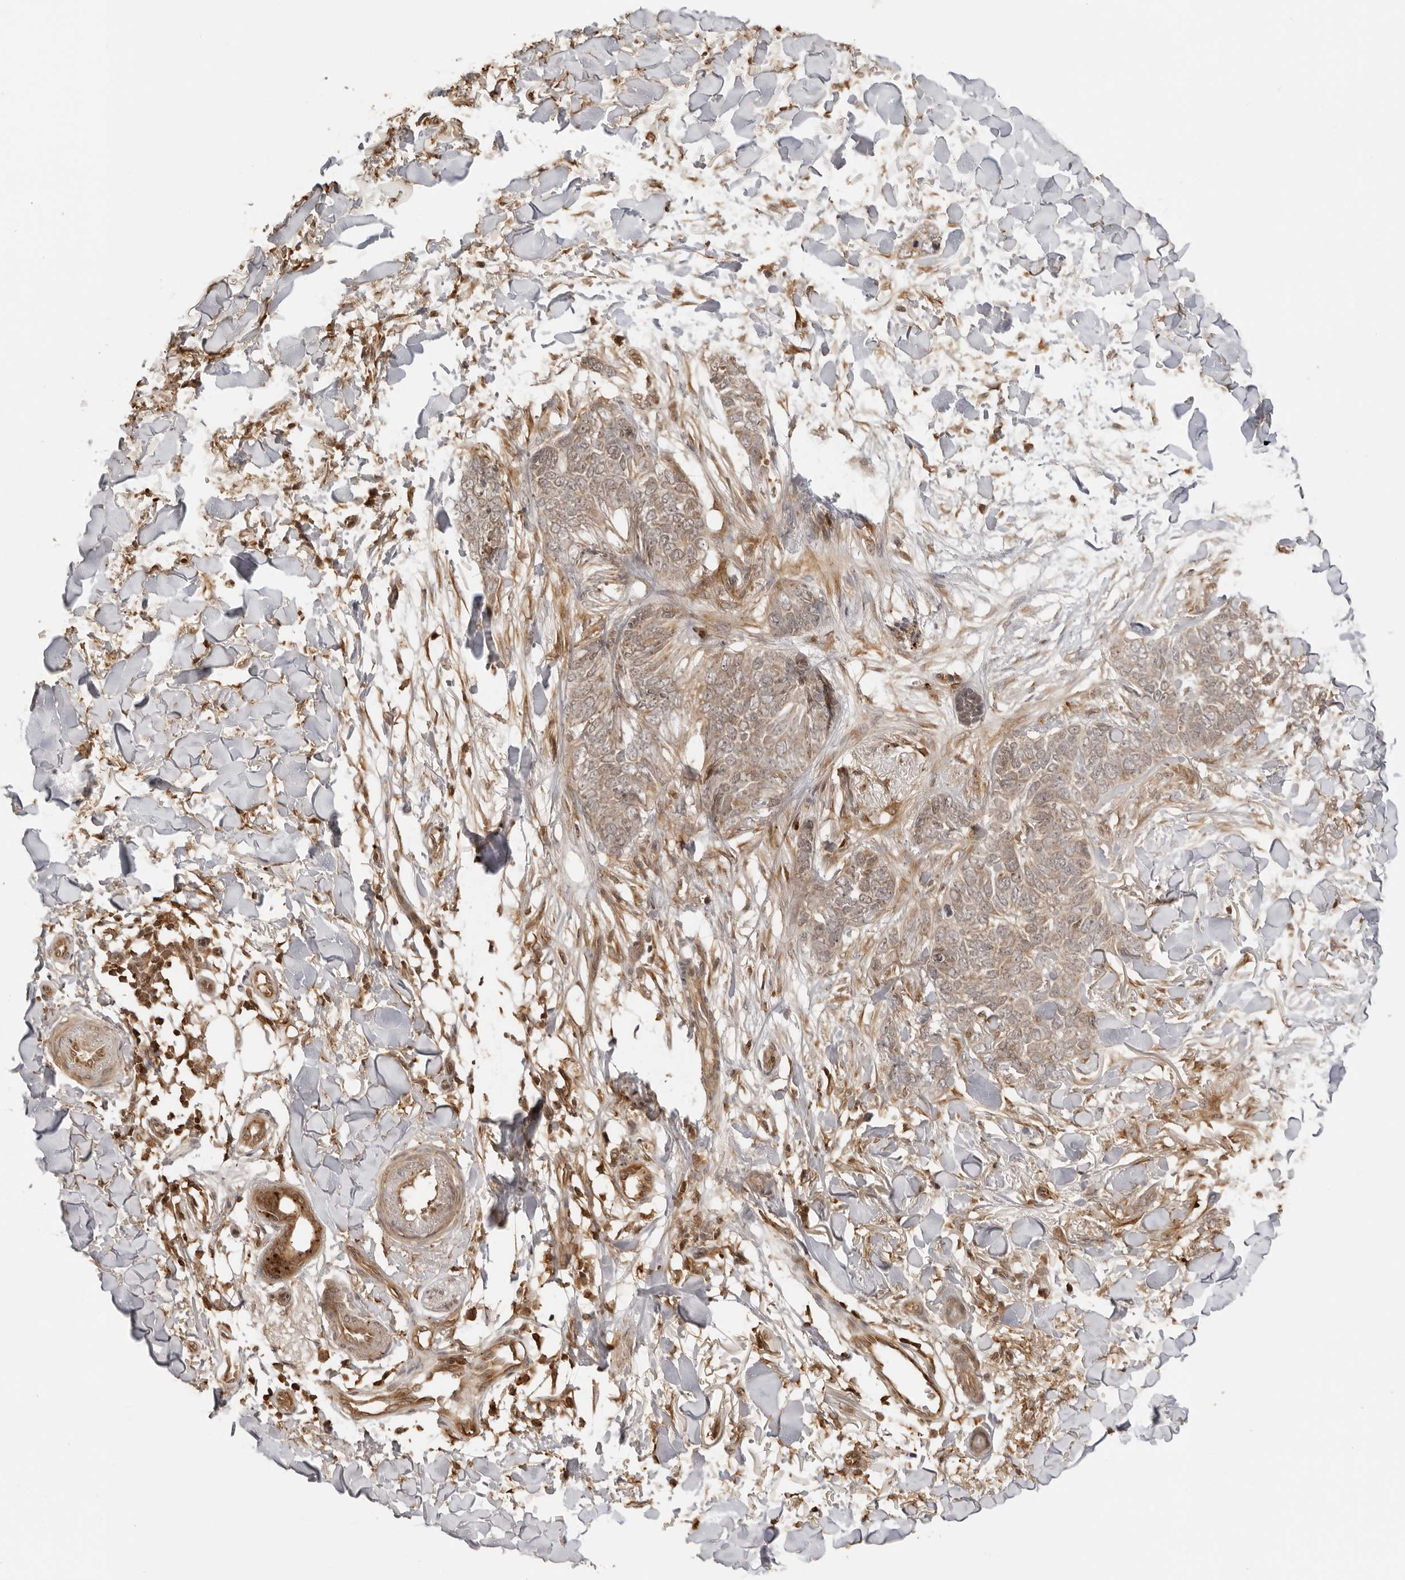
{"staining": {"intensity": "weak", "quantity": ">75%", "location": "cytoplasmic/membranous,nuclear"}, "tissue": "skin cancer", "cell_type": "Tumor cells", "image_type": "cancer", "snomed": [{"axis": "morphology", "description": "Normal tissue, NOS"}, {"axis": "morphology", "description": "Basal cell carcinoma"}, {"axis": "topography", "description": "Skin"}], "caption": "IHC staining of skin cancer (basal cell carcinoma), which shows low levels of weak cytoplasmic/membranous and nuclear expression in approximately >75% of tumor cells indicating weak cytoplasmic/membranous and nuclear protein positivity. The staining was performed using DAB (3,3'-diaminobenzidine) (brown) for protein detection and nuclei were counterstained in hematoxylin (blue).", "gene": "IKBKE", "patient": {"sex": "male", "age": 77}}